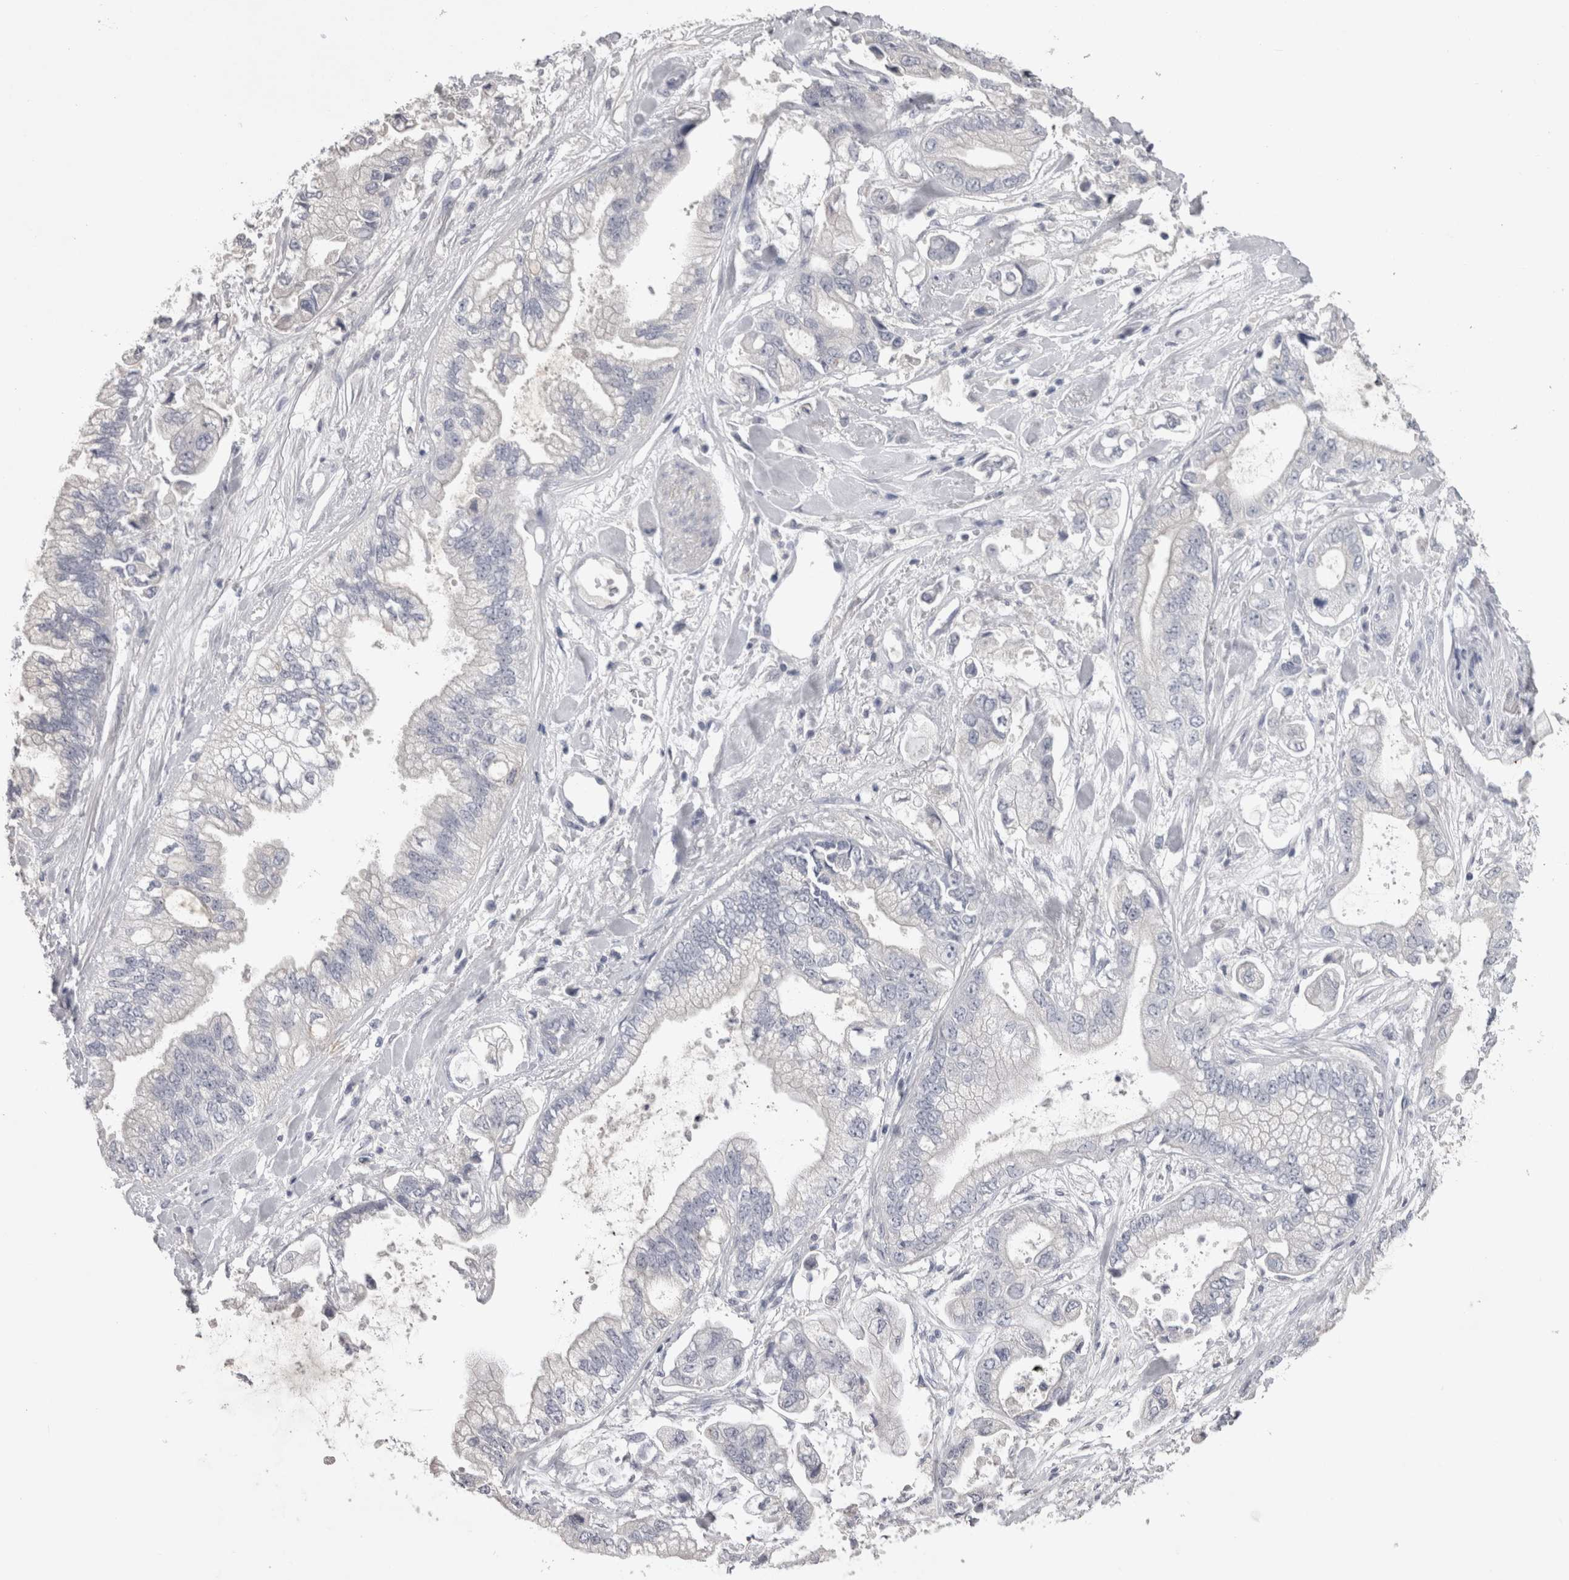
{"staining": {"intensity": "negative", "quantity": "none", "location": "none"}, "tissue": "stomach cancer", "cell_type": "Tumor cells", "image_type": "cancer", "snomed": [{"axis": "morphology", "description": "Normal tissue, NOS"}, {"axis": "morphology", "description": "Adenocarcinoma, NOS"}, {"axis": "topography", "description": "Stomach"}], "caption": "DAB (3,3'-diaminobenzidine) immunohistochemical staining of stomach cancer demonstrates no significant positivity in tumor cells.", "gene": "ADAM2", "patient": {"sex": "male", "age": 62}}